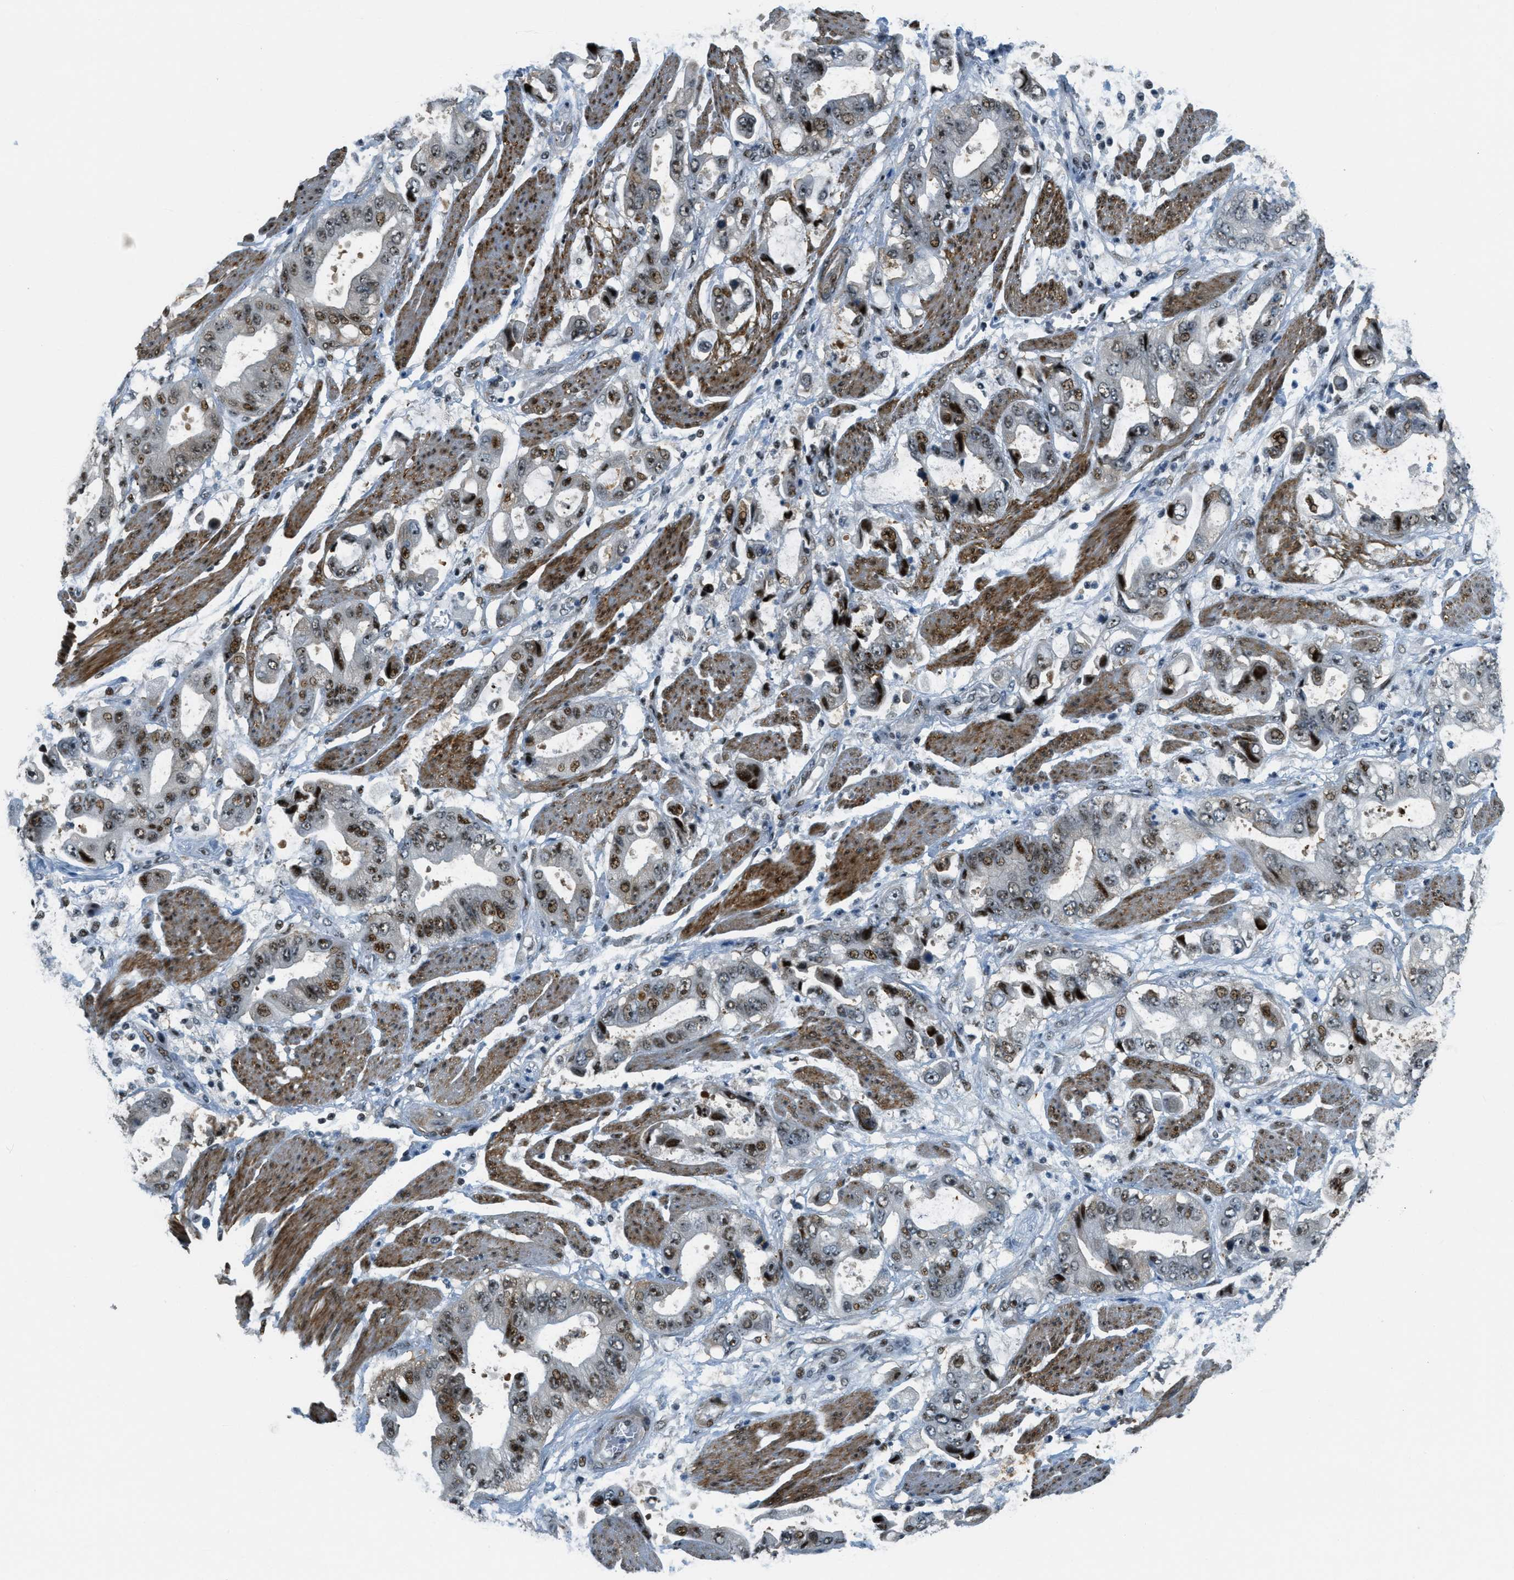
{"staining": {"intensity": "moderate", "quantity": ">75%", "location": "nuclear"}, "tissue": "stomach cancer", "cell_type": "Tumor cells", "image_type": "cancer", "snomed": [{"axis": "morphology", "description": "Normal tissue, NOS"}, {"axis": "morphology", "description": "Adenocarcinoma, NOS"}, {"axis": "topography", "description": "Stomach"}], "caption": "A histopathology image of stomach cancer stained for a protein displays moderate nuclear brown staining in tumor cells.", "gene": "ZDHHC23", "patient": {"sex": "male", "age": 62}}